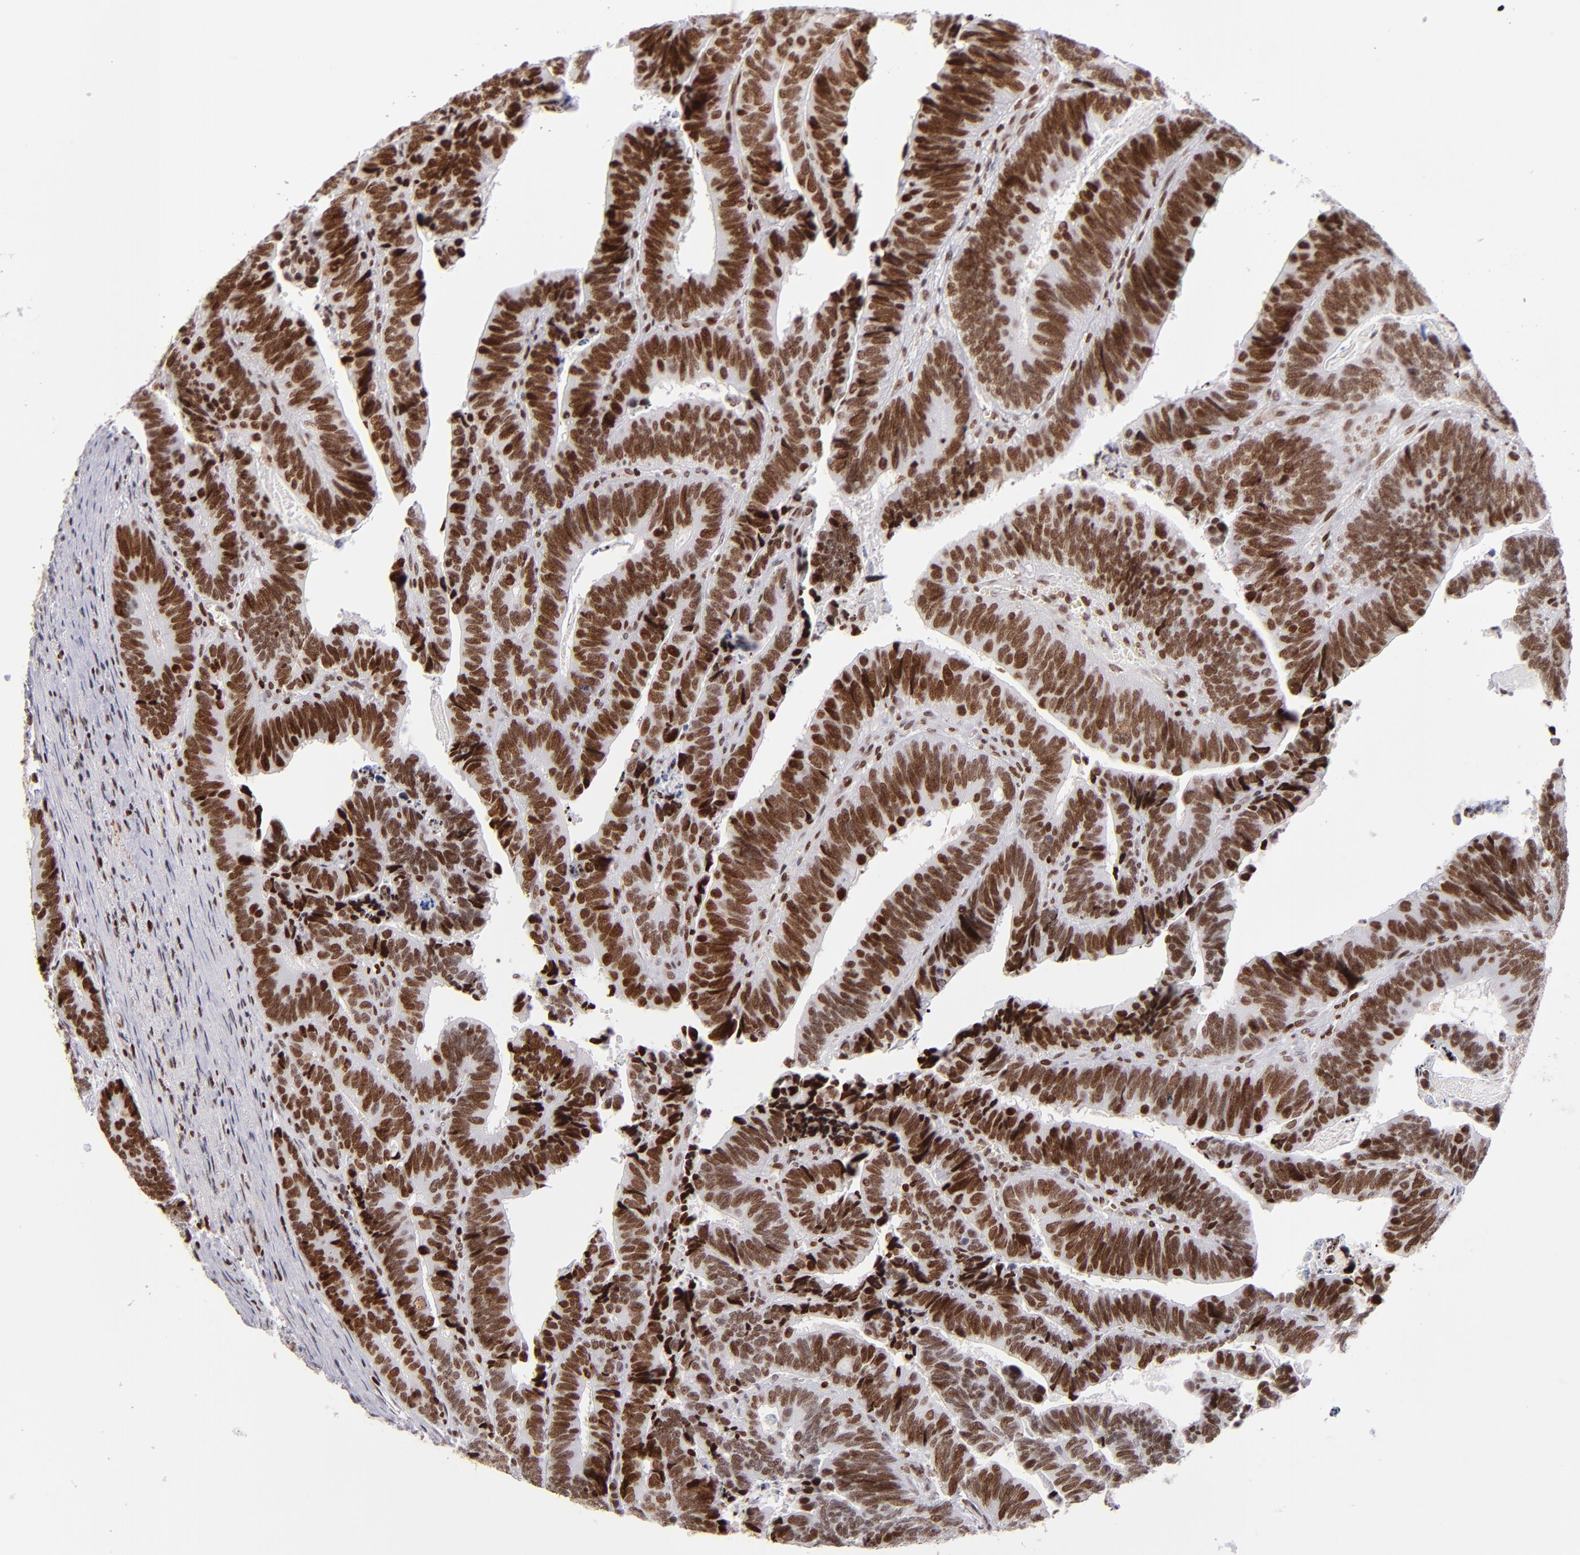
{"staining": {"intensity": "moderate", "quantity": ">75%", "location": "nuclear"}, "tissue": "colorectal cancer", "cell_type": "Tumor cells", "image_type": "cancer", "snomed": [{"axis": "morphology", "description": "Adenocarcinoma, NOS"}, {"axis": "topography", "description": "Colon"}], "caption": "Colorectal adenocarcinoma stained with DAB immunohistochemistry shows medium levels of moderate nuclear staining in approximately >75% of tumor cells.", "gene": "POLA1", "patient": {"sex": "male", "age": 72}}